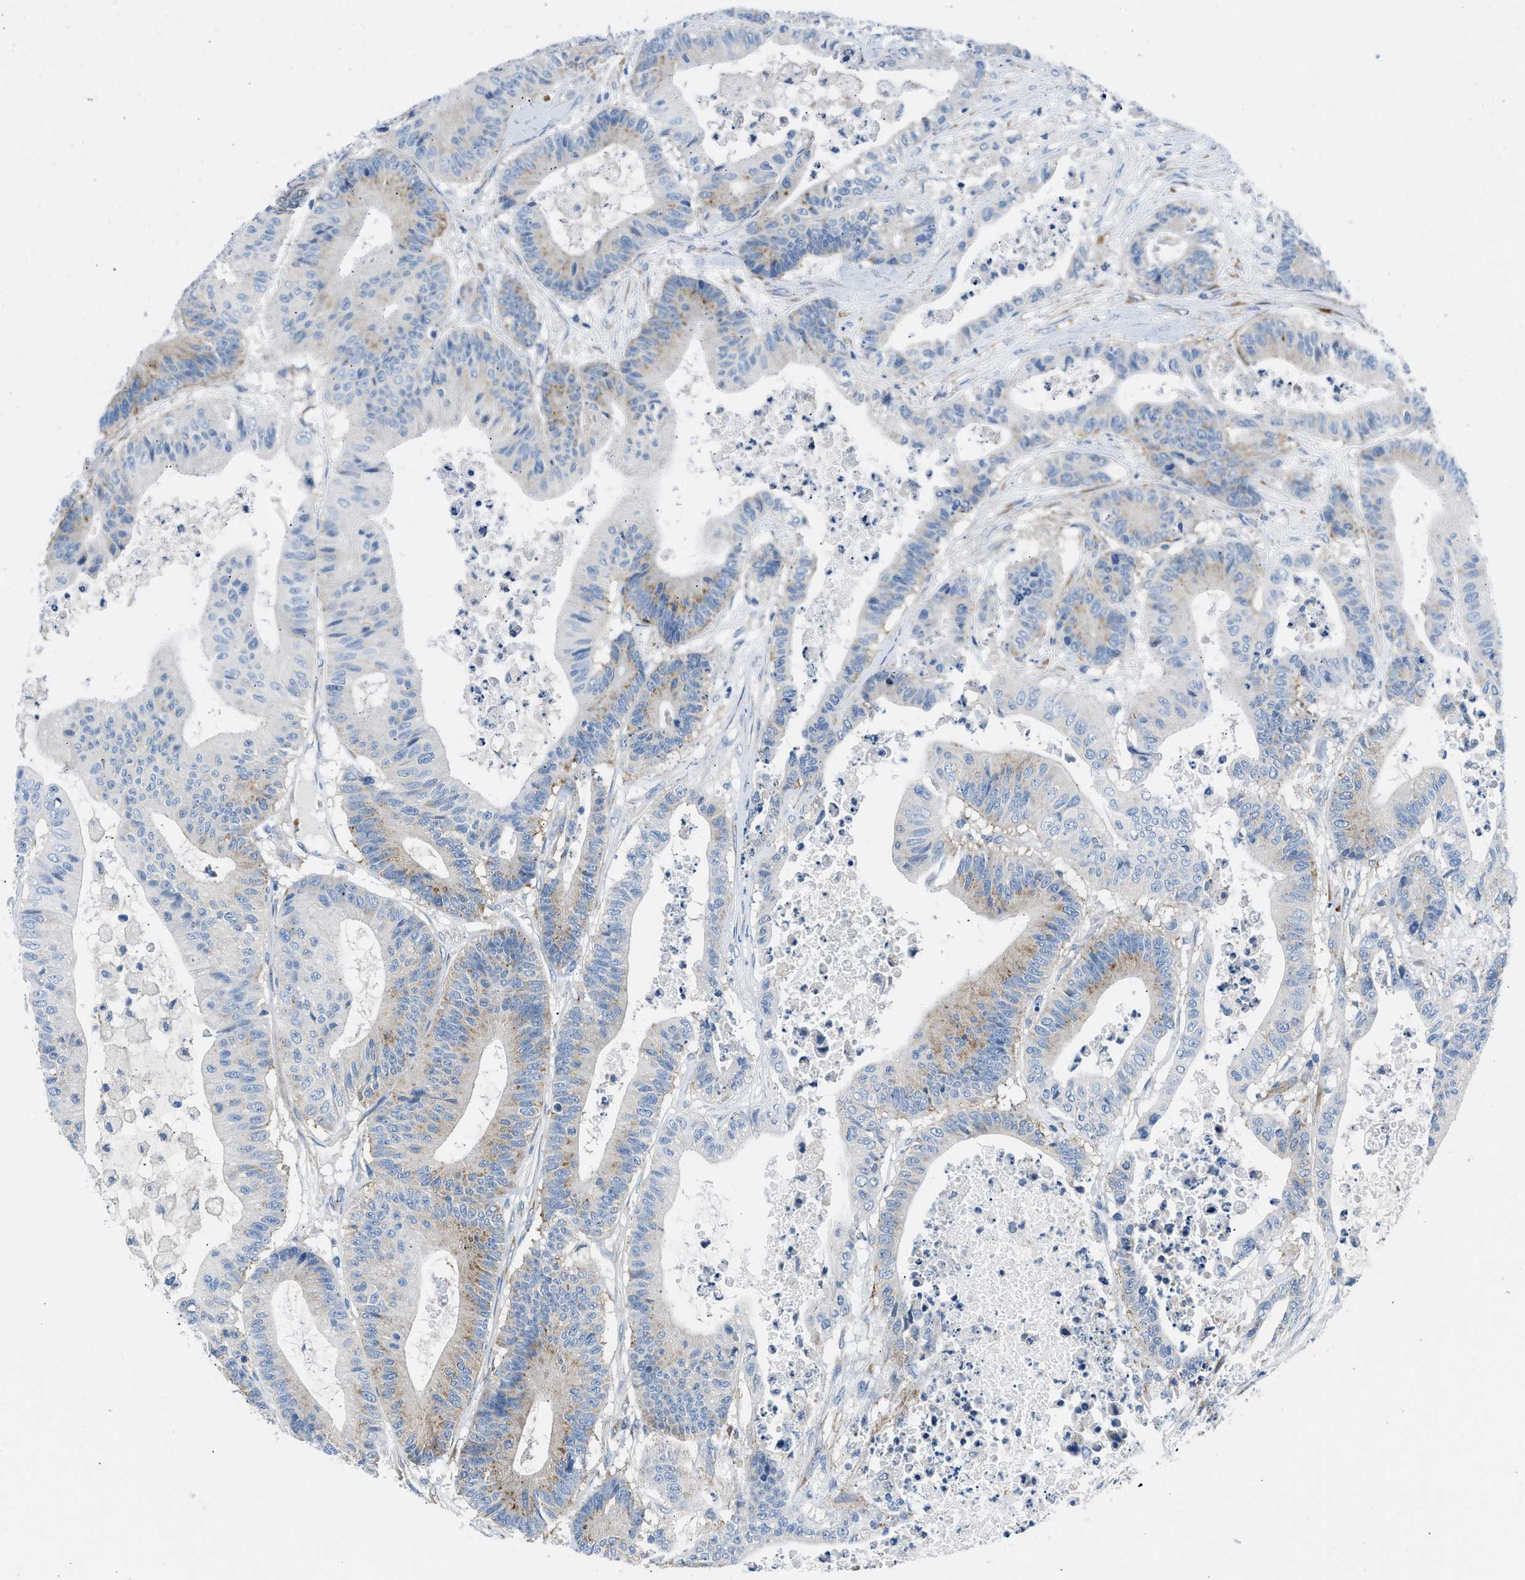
{"staining": {"intensity": "moderate", "quantity": "<25%", "location": "cytoplasmic/membranous"}, "tissue": "colorectal cancer", "cell_type": "Tumor cells", "image_type": "cancer", "snomed": [{"axis": "morphology", "description": "Adenocarcinoma, NOS"}, {"axis": "topography", "description": "Colon"}], "caption": "Immunohistochemistry (IHC) (DAB (3,3'-diaminobenzidine)) staining of adenocarcinoma (colorectal) demonstrates moderate cytoplasmic/membranous protein positivity in approximately <25% of tumor cells.", "gene": "BNC2", "patient": {"sex": "female", "age": 84}}